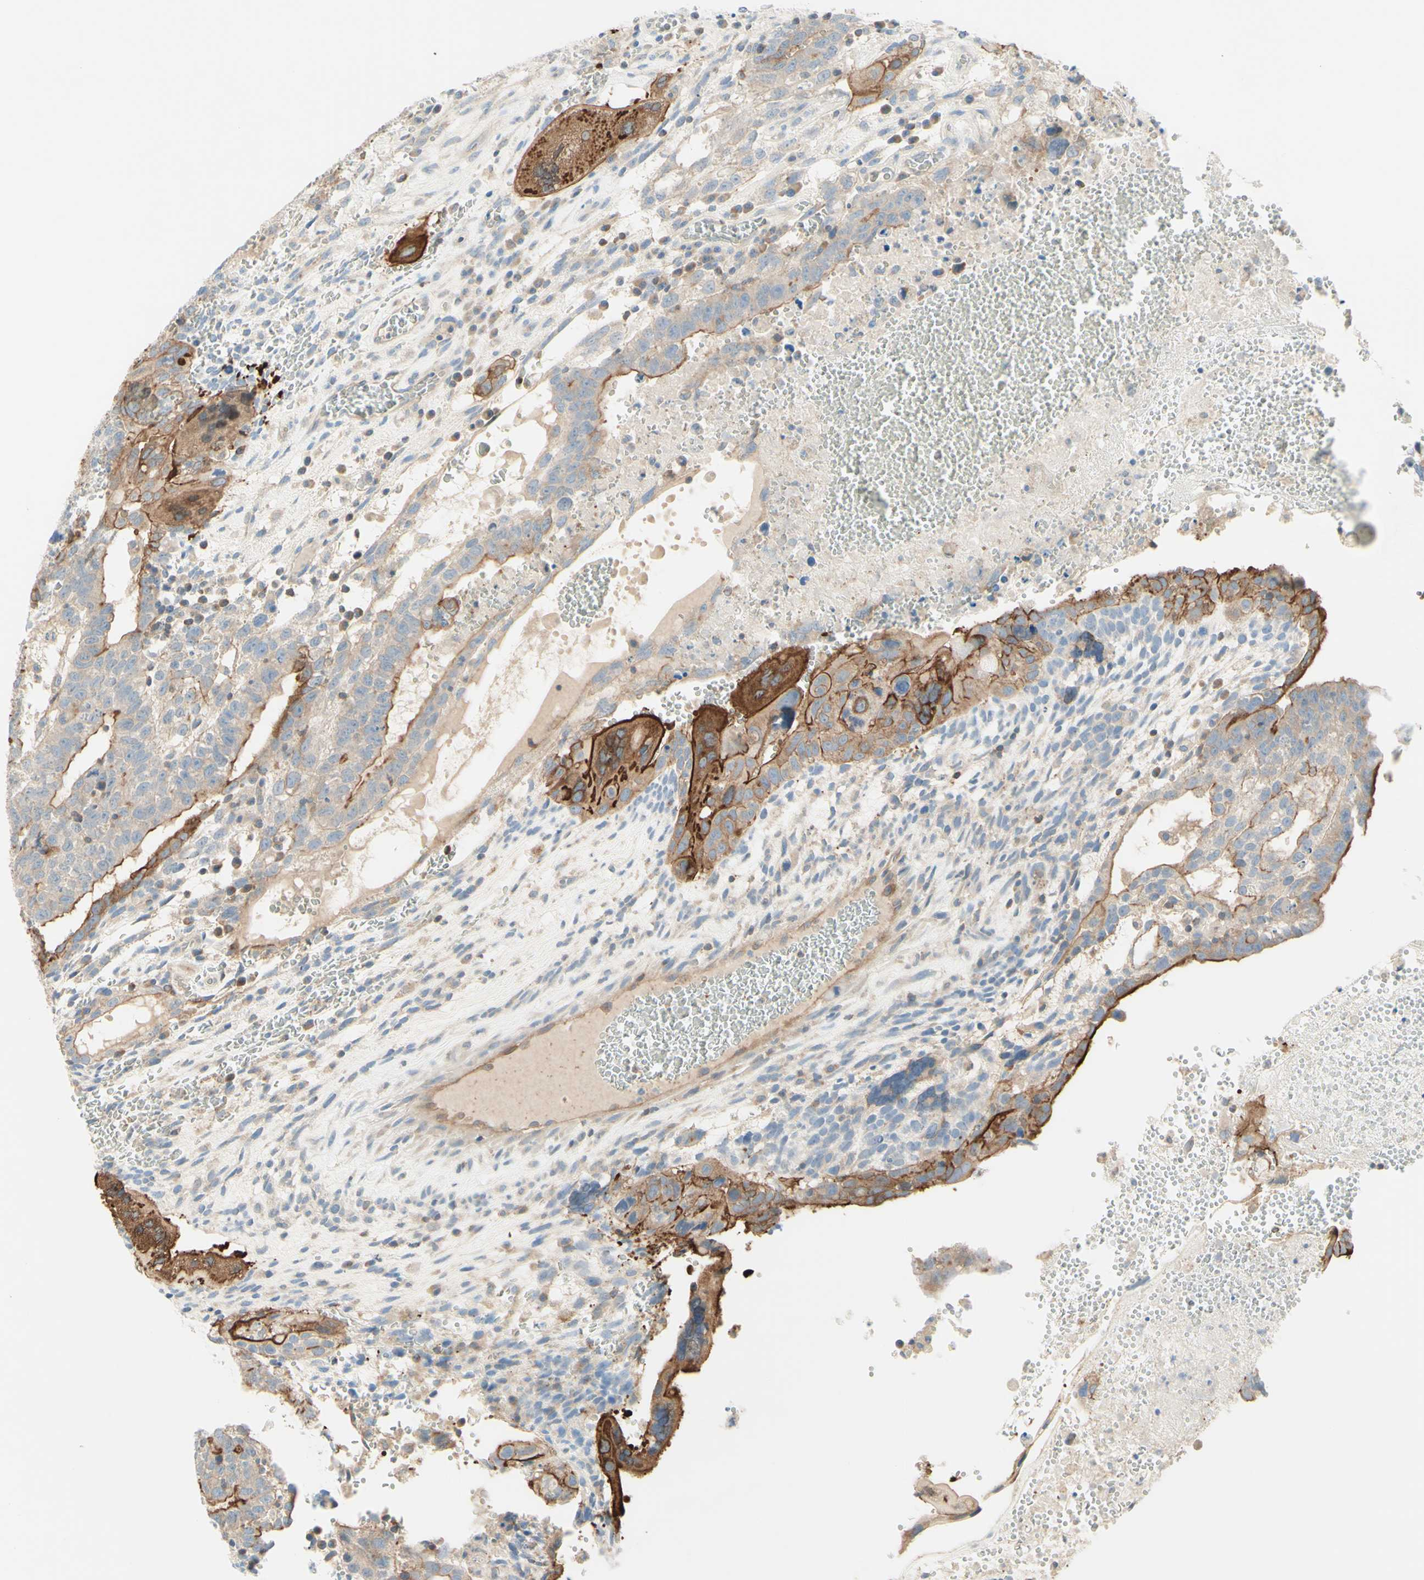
{"staining": {"intensity": "strong", "quantity": "25%-75%", "location": "cytoplasmic/membranous"}, "tissue": "testis cancer", "cell_type": "Tumor cells", "image_type": "cancer", "snomed": [{"axis": "morphology", "description": "Seminoma, NOS"}, {"axis": "morphology", "description": "Carcinoma, Embryonal, NOS"}, {"axis": "topography", "description": "Testis"}], "caption": "A histopathology image of human testis cancer (embryonal carcinoma) stained for a protein shows strong cytoplasmic/membranous brown staining in tumor cells.", "gene": "MTM1", "patient": {"sex": "male", "age": 52}}